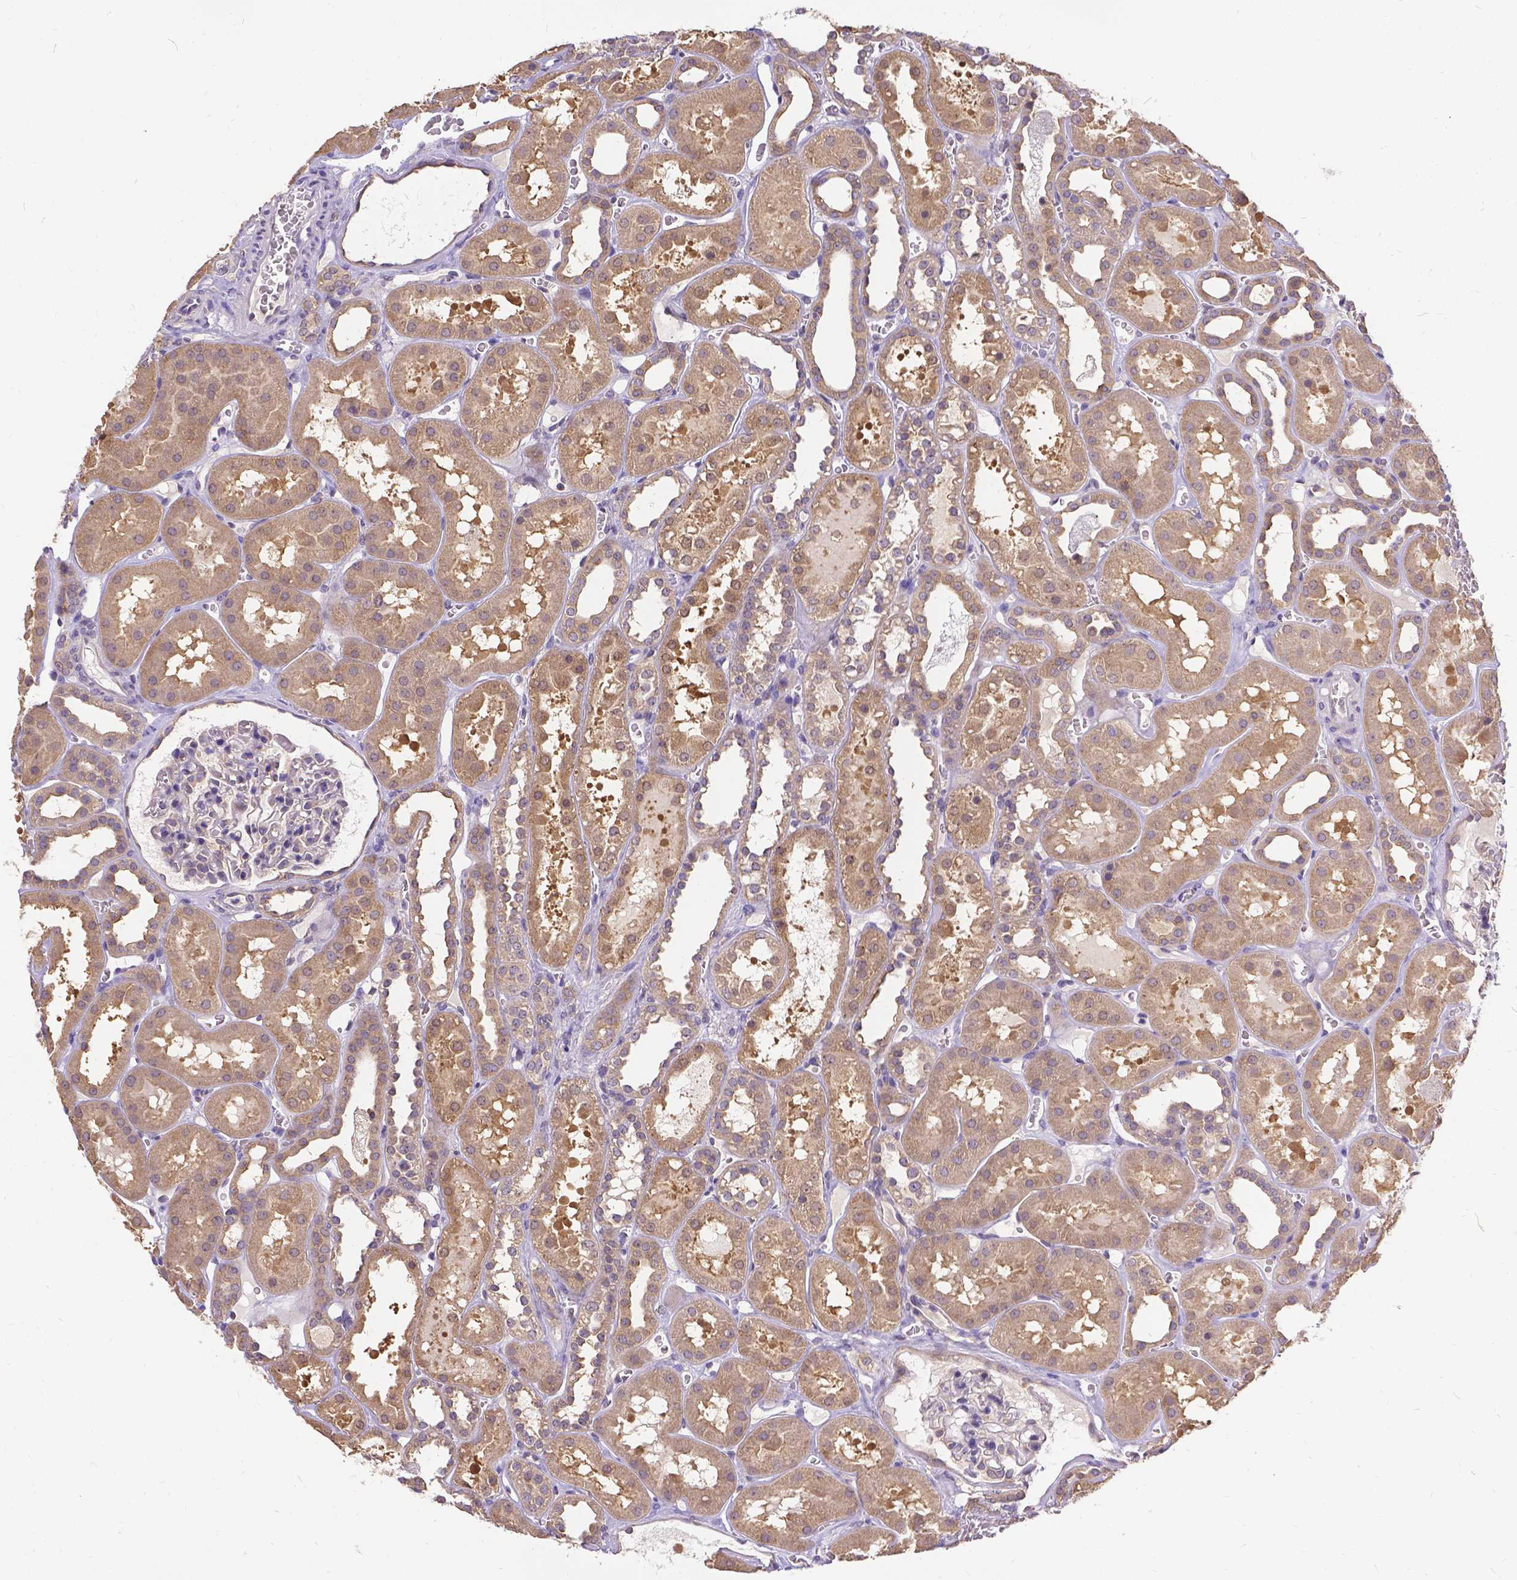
{"staining": {"intensity": "weak", "quantity": "<25%", "location": "cytoplasmic/membranous"}, "tissue": "kidney", "cell_type": "Cells in glomeruli", "image_type": "normal", "snomed": [{"axis": "morphology", "description": "Normal tissue, NOS"}, {"axis": "topography", "description": "Kidney"}], "caption": "Immunohistochemistry (IHC) micrograph of normal kidney stained for a protein (brown), which displays no positivity in cells in glomeruli. (Immunohistochemistry (IHC), brightfield microscopy, high magnification).", "gene": "DENND6A", "patient": {"sex": "female", "age": 41}}